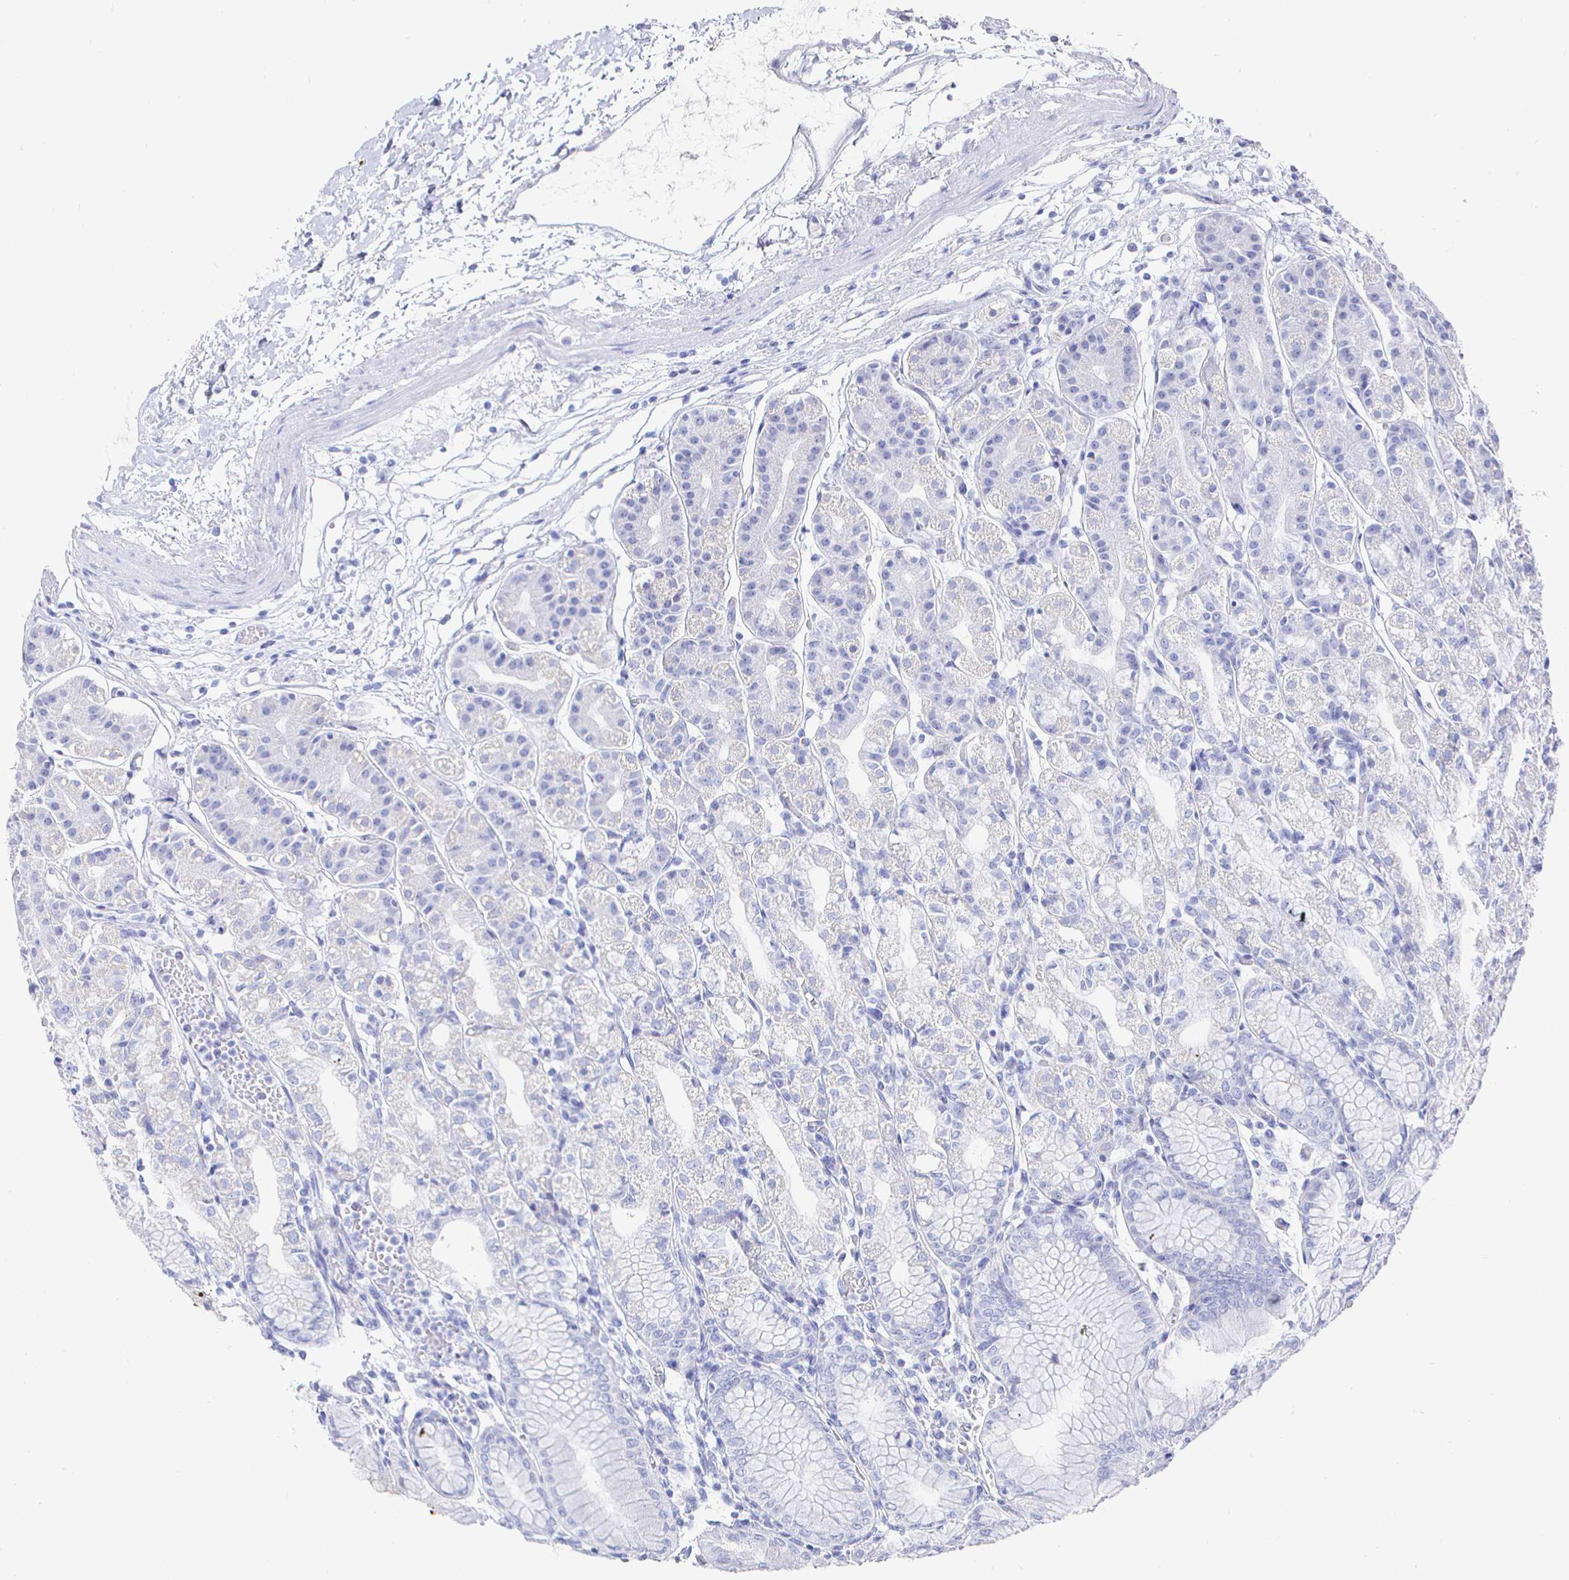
{"staining": {"intensity": "negative", "quantity": "none", "location": "none"}, "tissue": "stomach", "cell_type": "Glandular cells", "image_type": "normal", "snomed": [{"axis": "morphology", "description": "Normal tissue, NOS"}, {"axis": "topography", "description": "Stomach"}], "caption": "The micrograph exhibits no staining of glandular cells in normal stomach.", "gene": "CLCA1", "patient": {"sex": "female", "age": 57}}